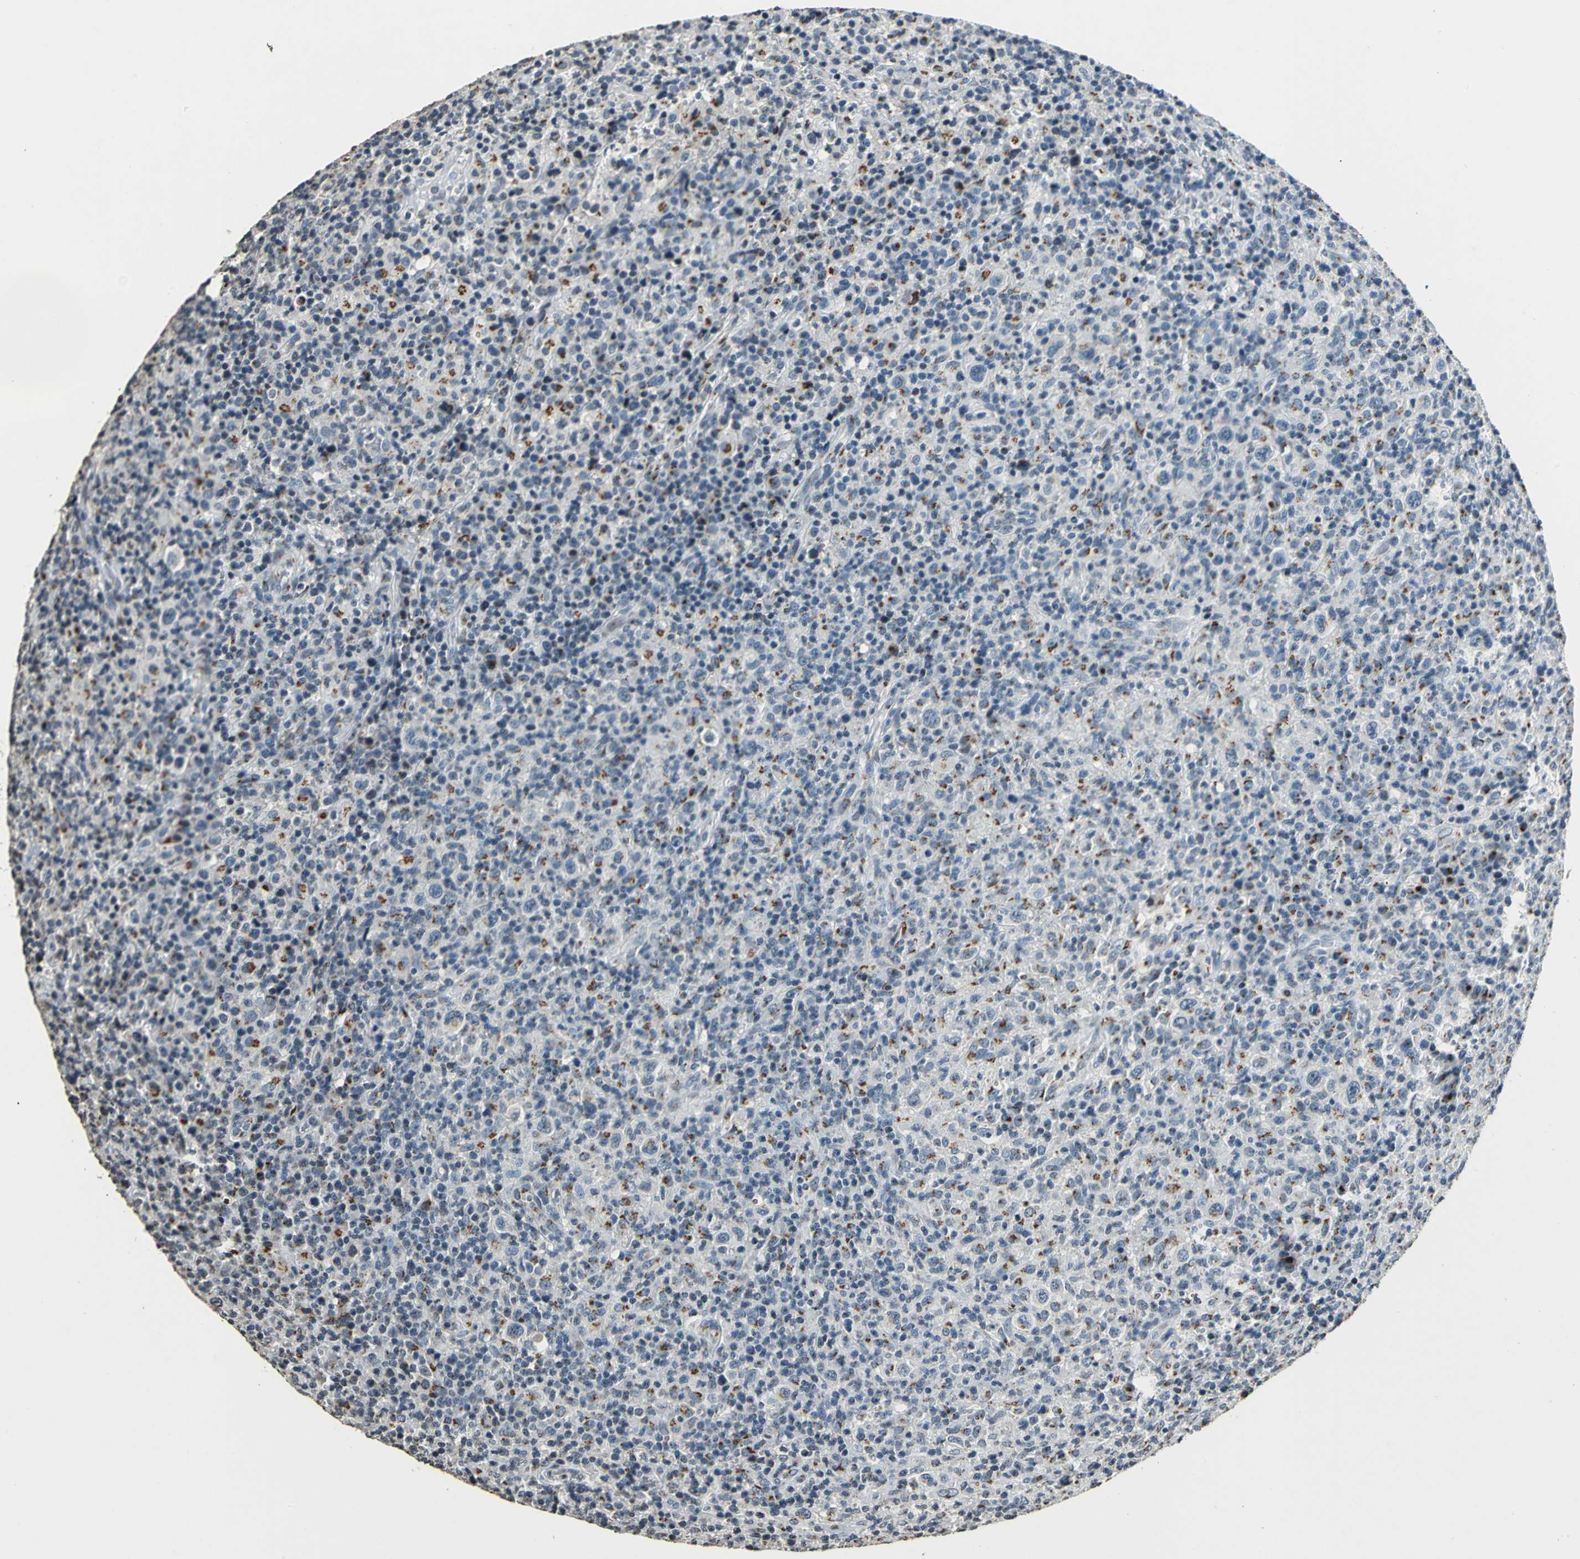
{"staining": {"intensity": "weak", "quantity": "25%-75%", "location": "cytoplasmic/membranous"}, "tissue": "lymphoma", "cell_type": "Tumor cells", "image_type": "cancer", "snomed": [{"axis": "morphology", "description": "Hodgkin's disease, NOS"}, {"axis": "topography", "description": "Lymph node"}], "caption": "This is a photomicrograph of immunohistochemistry staining of Hodgkin's disease, which shows weak staining in the cytoplasmic/membranous of tumor cells.", "gene": "TMEM115", "patient": {"sex": "male", "age": 65}}